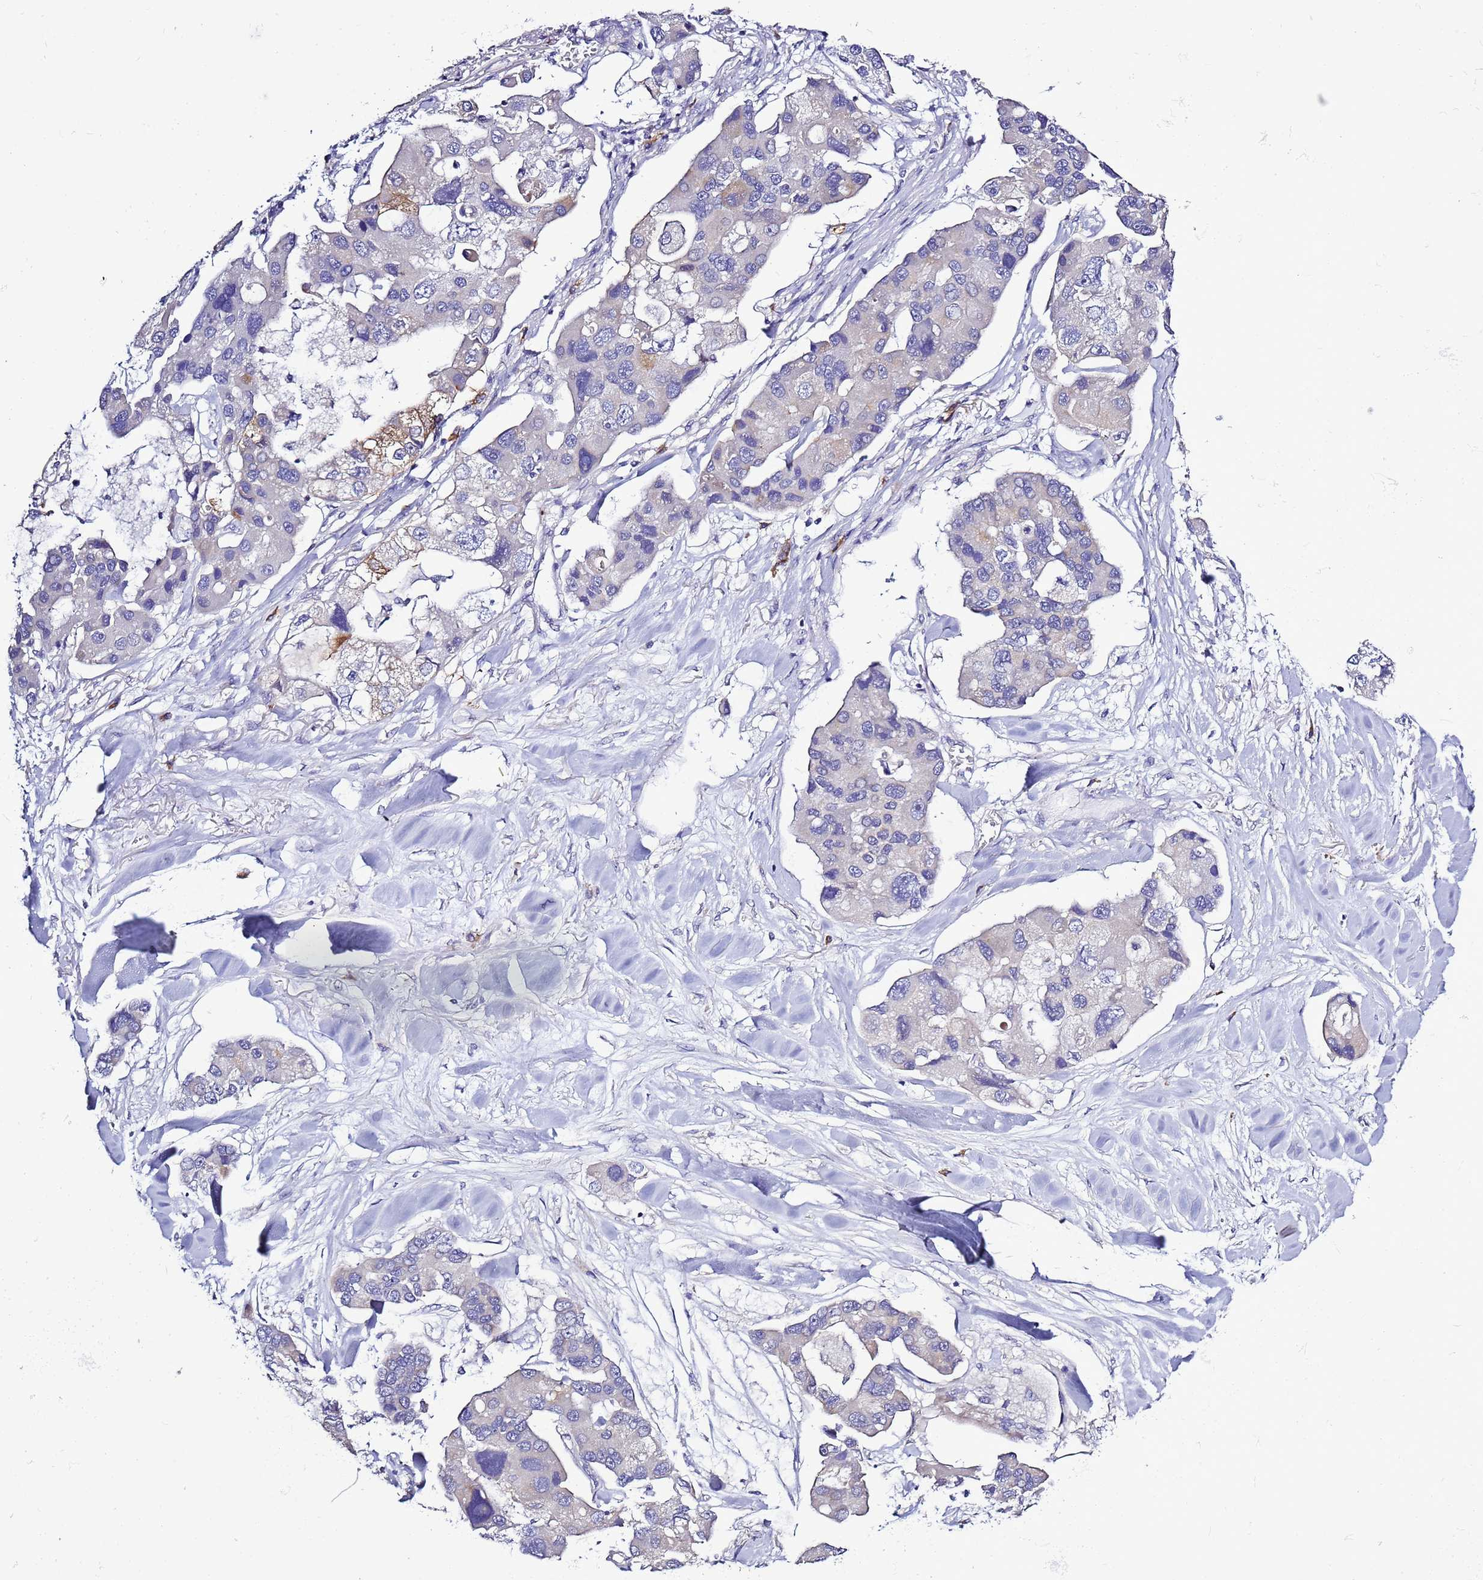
{"staining": {"intensity": "negative", "quantity": "none", "location": "none"}, "tissue": "lung cancer", "cell_type": "Tumor cells", "image_type": "cancer", "snomed": [{"axis": "morphology", "description": "Adenocarcinoma, NOS"}, {"axis": "topography", "description": "Lung"}], "caption": "An immunohistochemistry (IHC) micrograph of lung cancer is shown. There is no staining in tumor cells of lung cancer.", "gene": "SPCS1", "patient": {"sex": "female", "age": 54}}